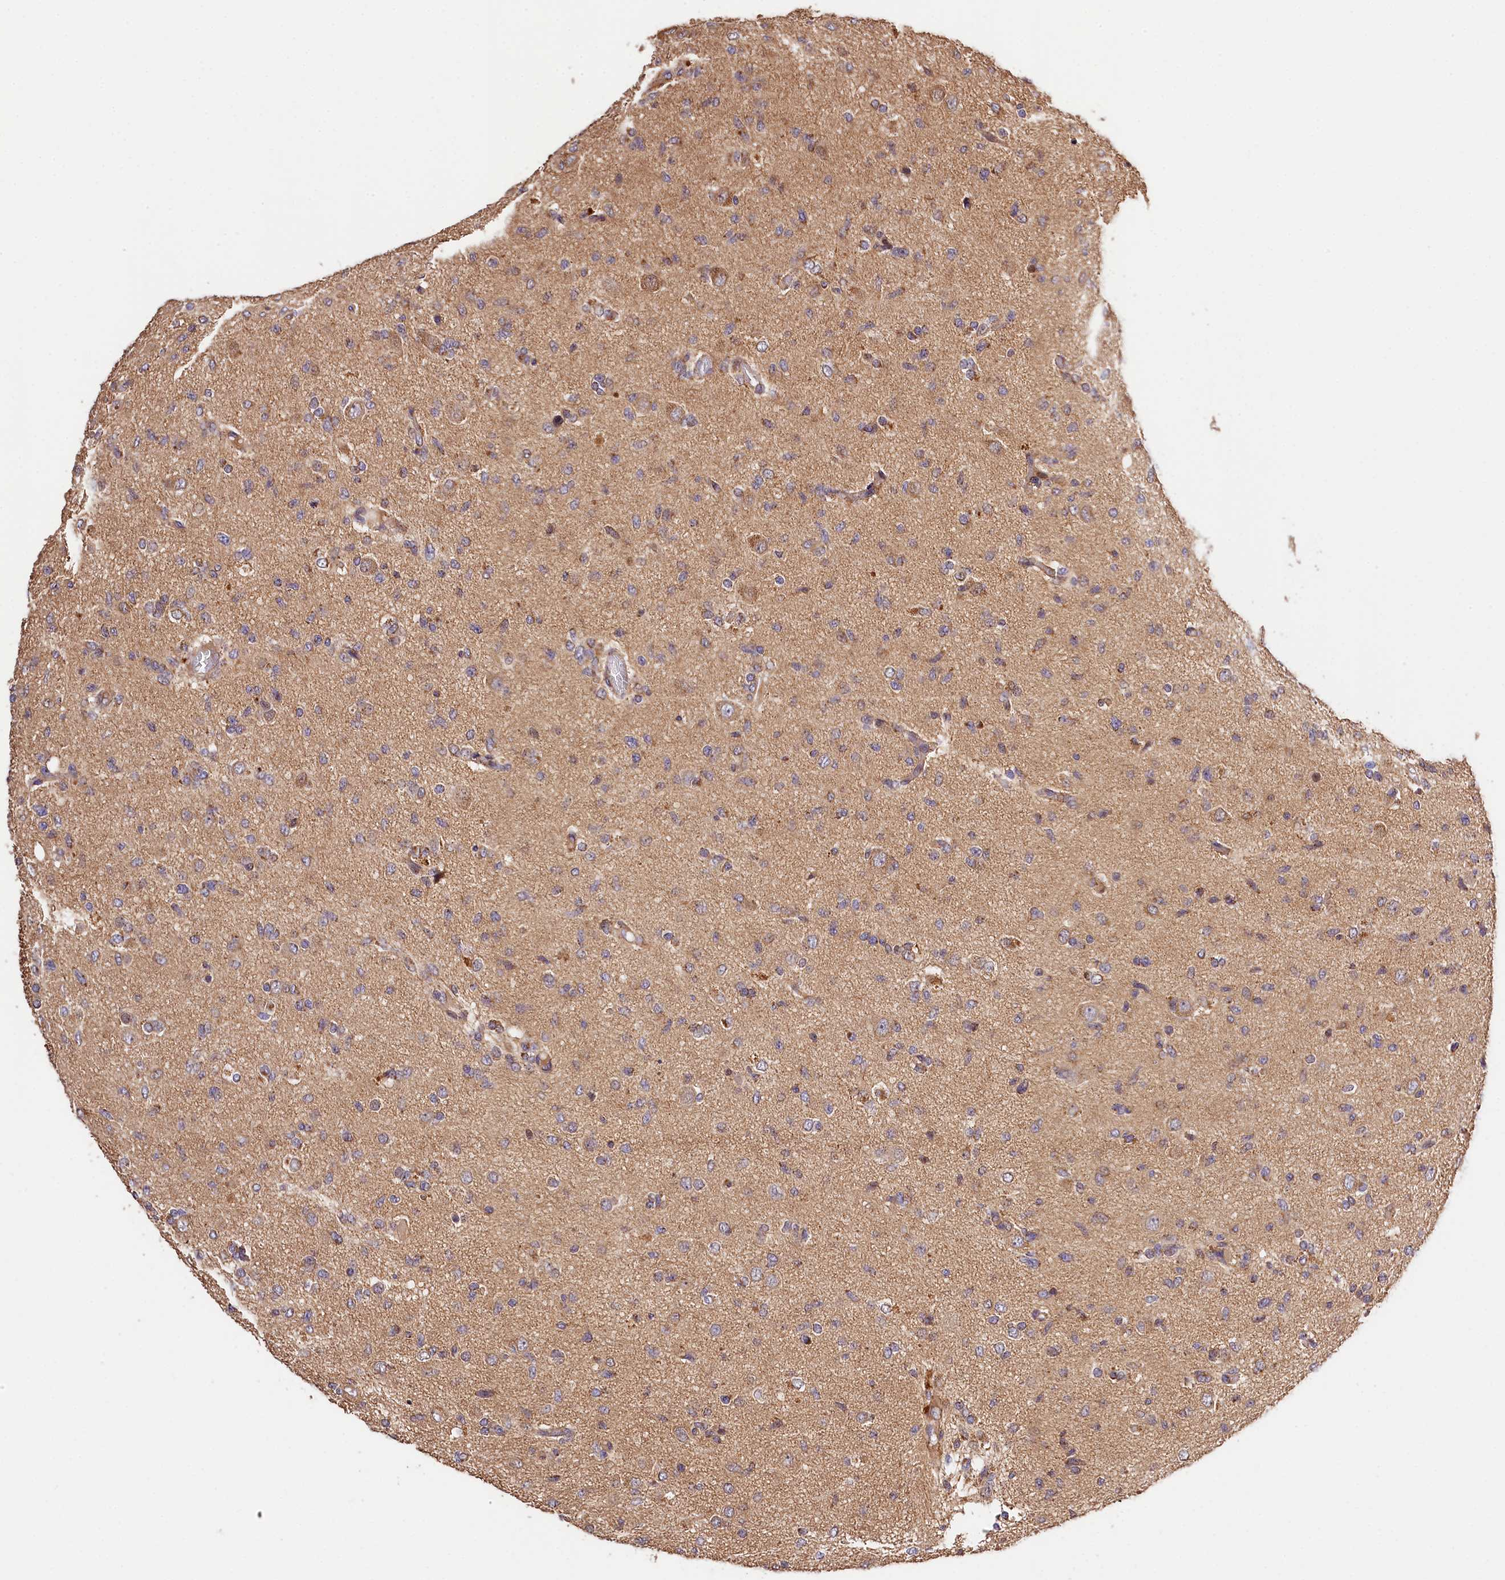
{"staining": {"intensity": "weak", "quantity": "<25%", "location": "cytoplasmic/membranous"}, "tissue": "glioma", "cell_type": "Tumor cells", "image_type": "cancer", "snomed": [{"axis": "morphology", "description": "Glioma, malignant, High grade"}, {"axis": "topography", "description": "Brain"}], "caption": "Immunohistochemistry image of neoplastic tissue: malignant high-grade glioma stained with DAB demonstrates no significant protein positivity in tumor cells.", "gene": "KPTN", "patient": {"sex": "female", "age": 59}}